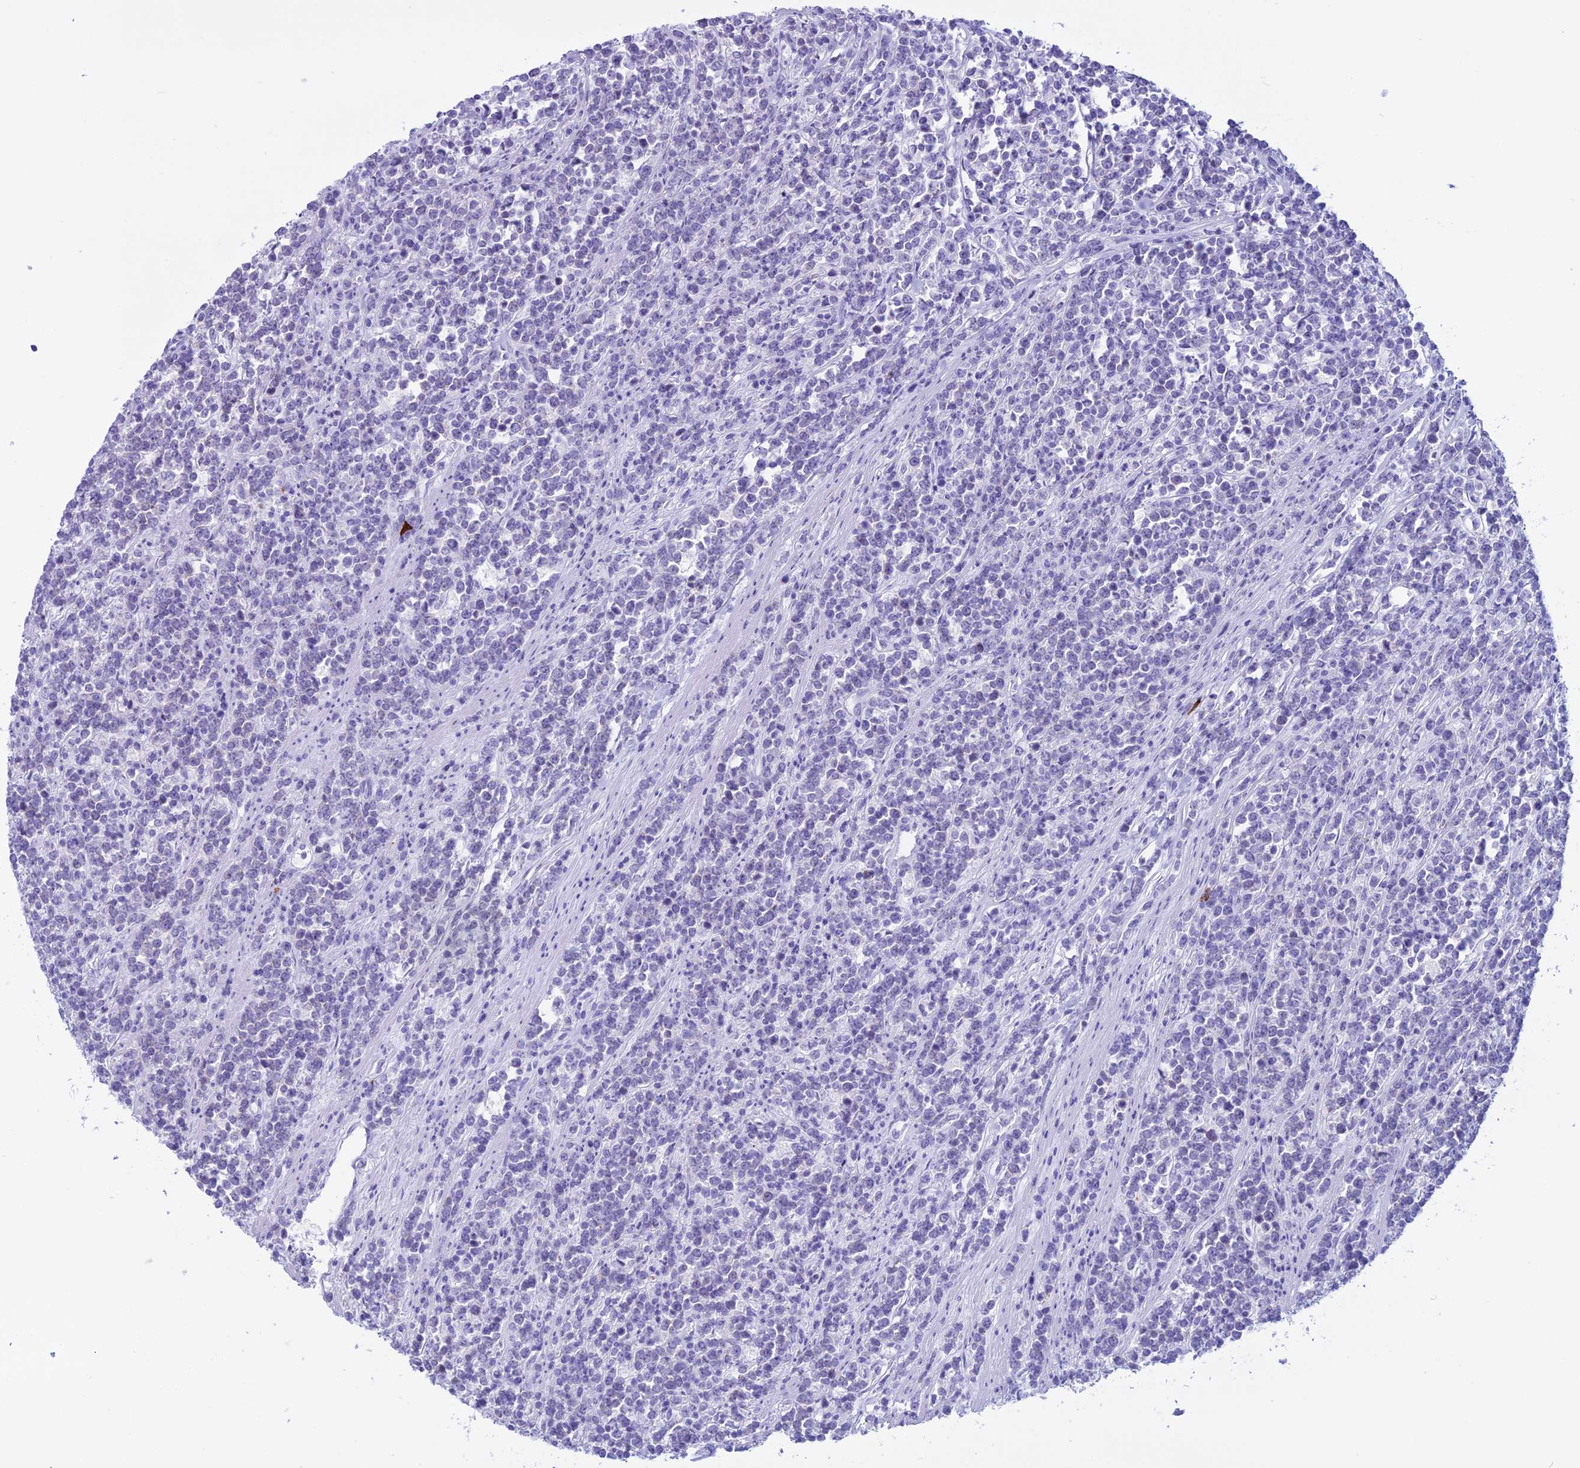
{"staining": {"intensity": "negative", "quantity": "none", "location": "none"}, "tissue": "lymphoma", "cell_type": "Tumor cells", "image_type": "cancer", "snomed": [{"axis": "morphology", "description": "Malignant lymphoma, non-Hodgkin's type, High grade"}, {"axis": "topography", "description": "Small intestine"}], "caption": "DAB (3,3'-diaminobenzidine) immunohistochemical staining of human lymphoma reveals no significant expression in tumor cells.", "gene": "MZB1", "patient": {"sex": "male", "age": 8}}